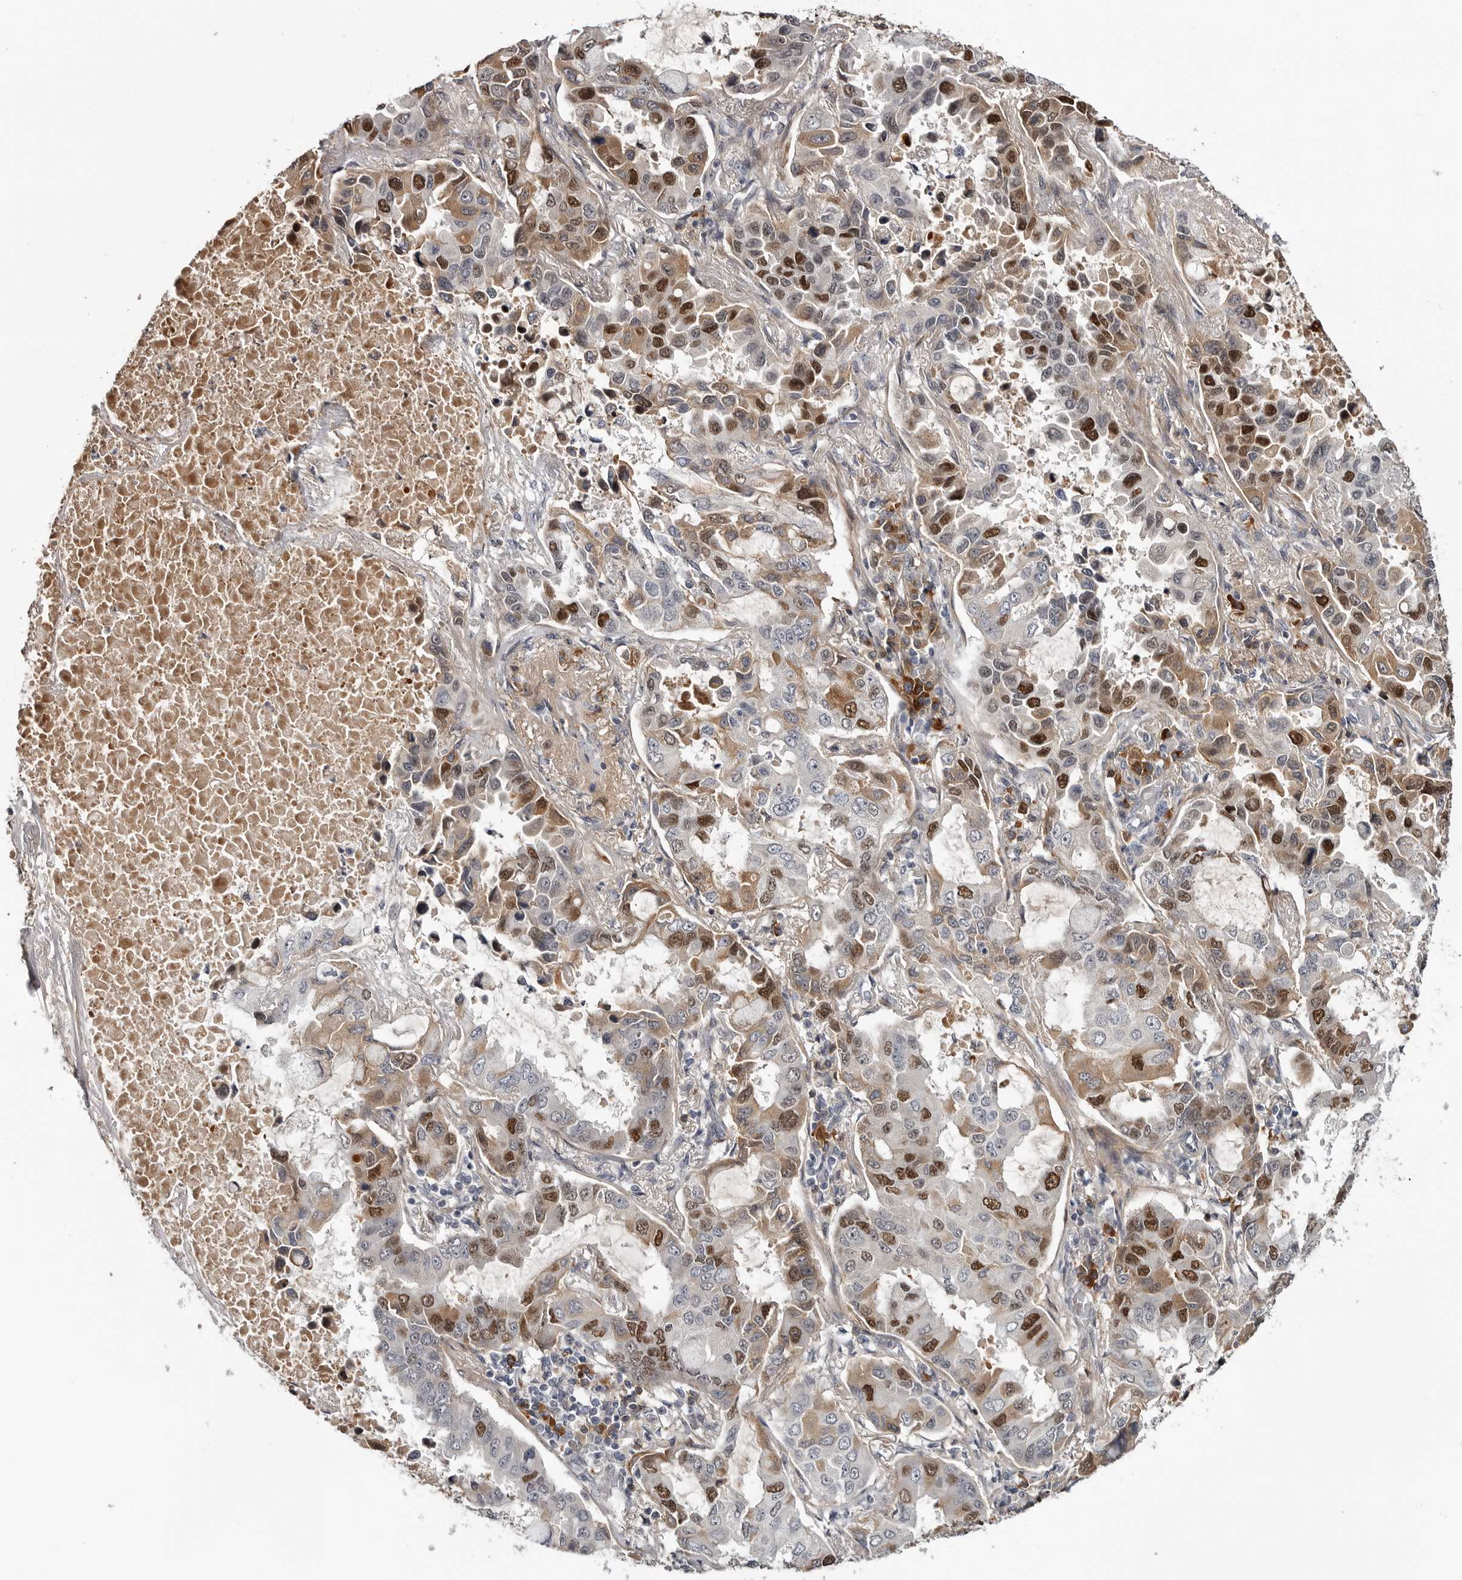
{"staining": {"intensity": "moderate", "quantity": ">75%", "location": "cytoplasmic/membranous,nuclear"}, "tissue": "lung cancer", "cell_type": "Tumor cells", "image_type": "cancer", "snomed": [{"axis": "morphology", "description": "Adenocarcinoma, NOS"}, {"axis": "topography", "description": "Lung"}], "caption": "Lung cancer was stained to show a protein in brown. There is medium levels of moderate cytoplasmic/membranous and nuclear staining in about >75% of tumor cells.", "gene": "ZNF277", "patient": {"sex": "male", "age": 64}}